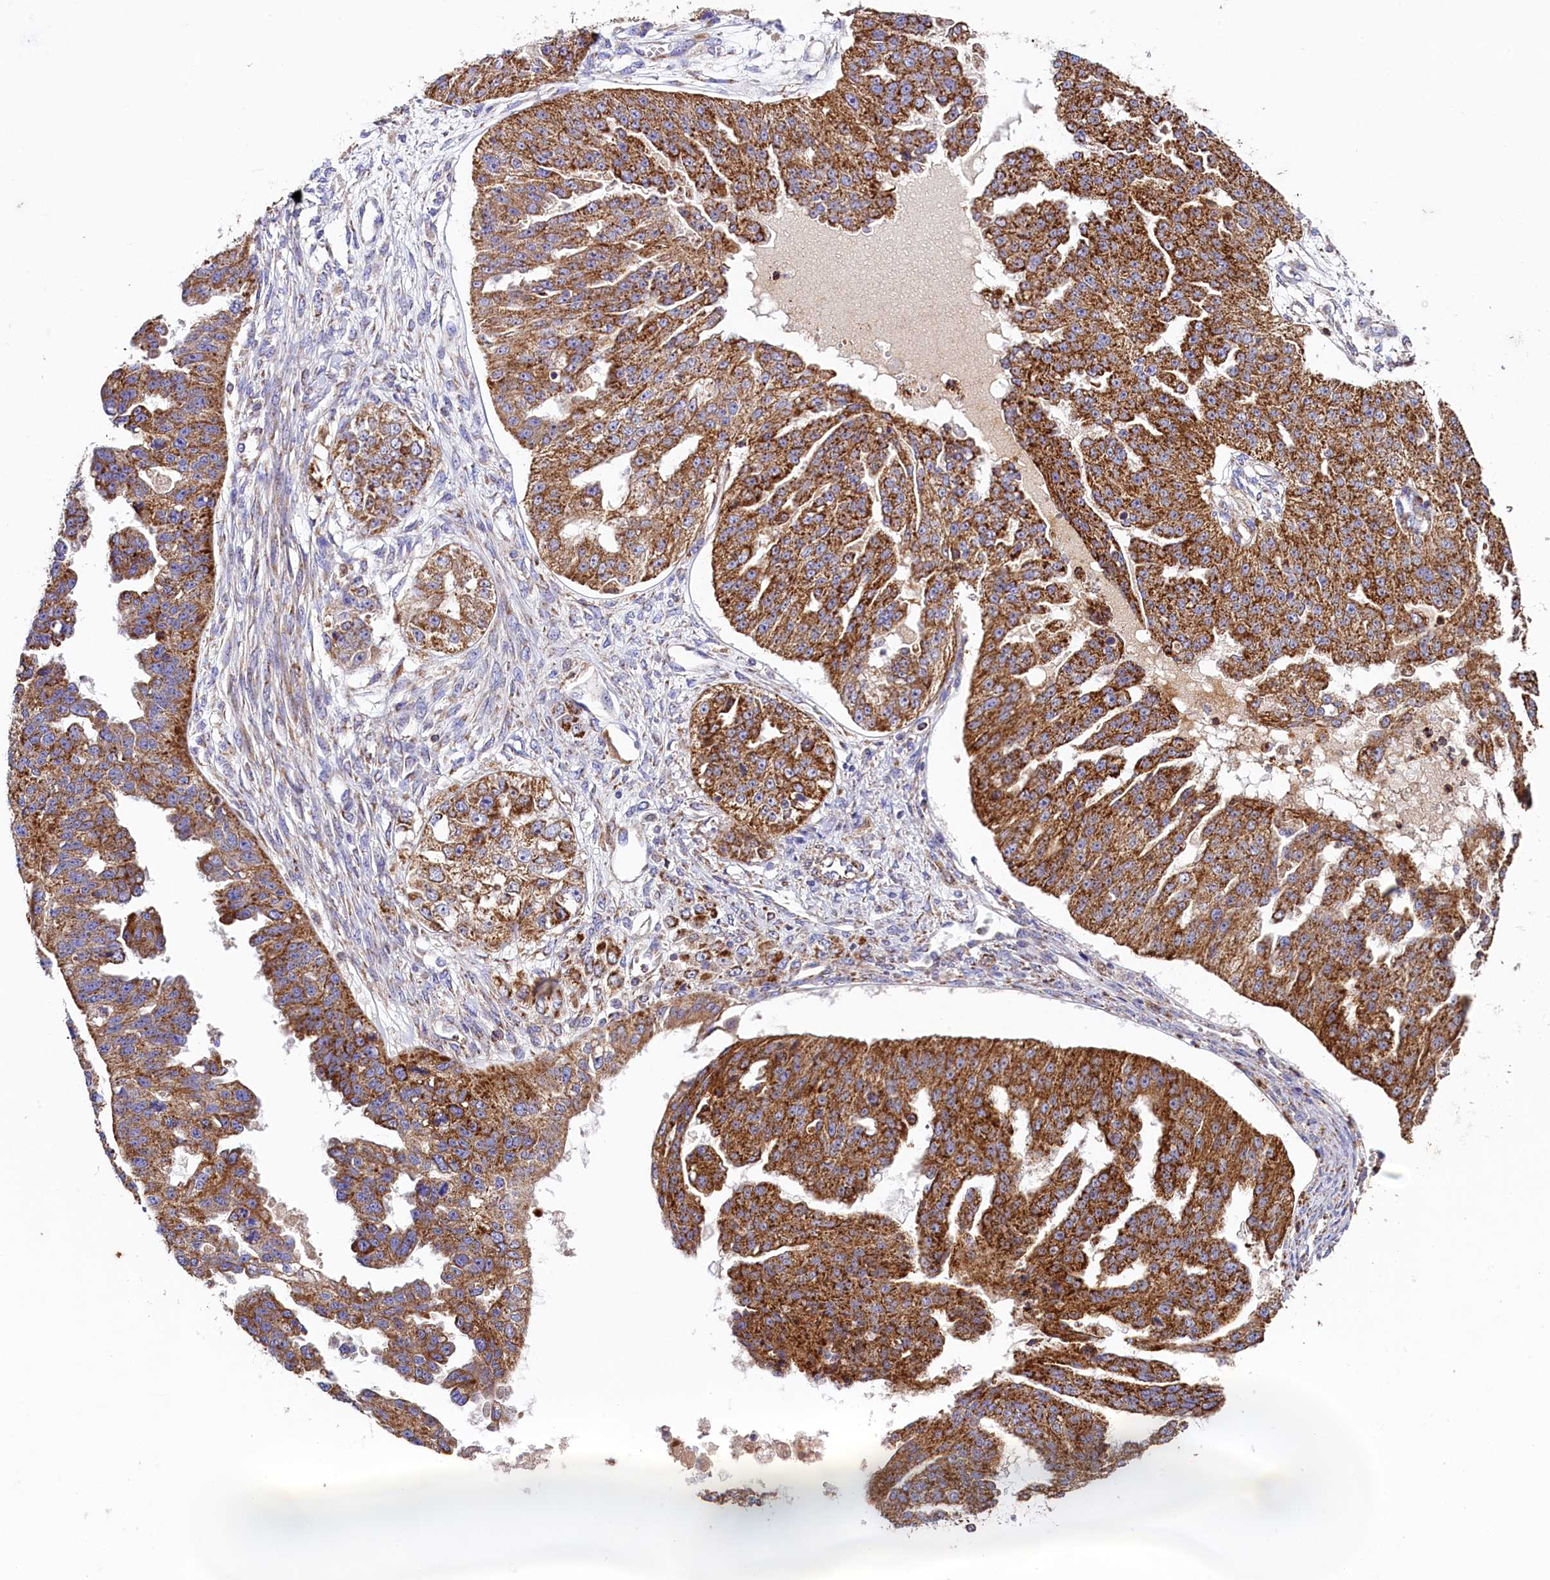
{"staining": {"intensity": "strong", "quantity": ">75%", "location": "cytoplasmic/membranous"}, "tissue": "ovarian cancer", "cell_type": "Tumor cells", "image_type": "cancer", "snomed": [{"axis": "morphology", "description": "Cystadenocarcinoma, serous, NOS"}, {"axis": "topography", "description": "Ovary"}], "caption": "Brown immunohistochemical staining in human ovarian serous cystadenocarcinoma displays strong cytoplasmic/membranous staining in about >75% of tumor cells.", "gene": "CLYBL", "patient": {"sex": "female", "age": 58}}